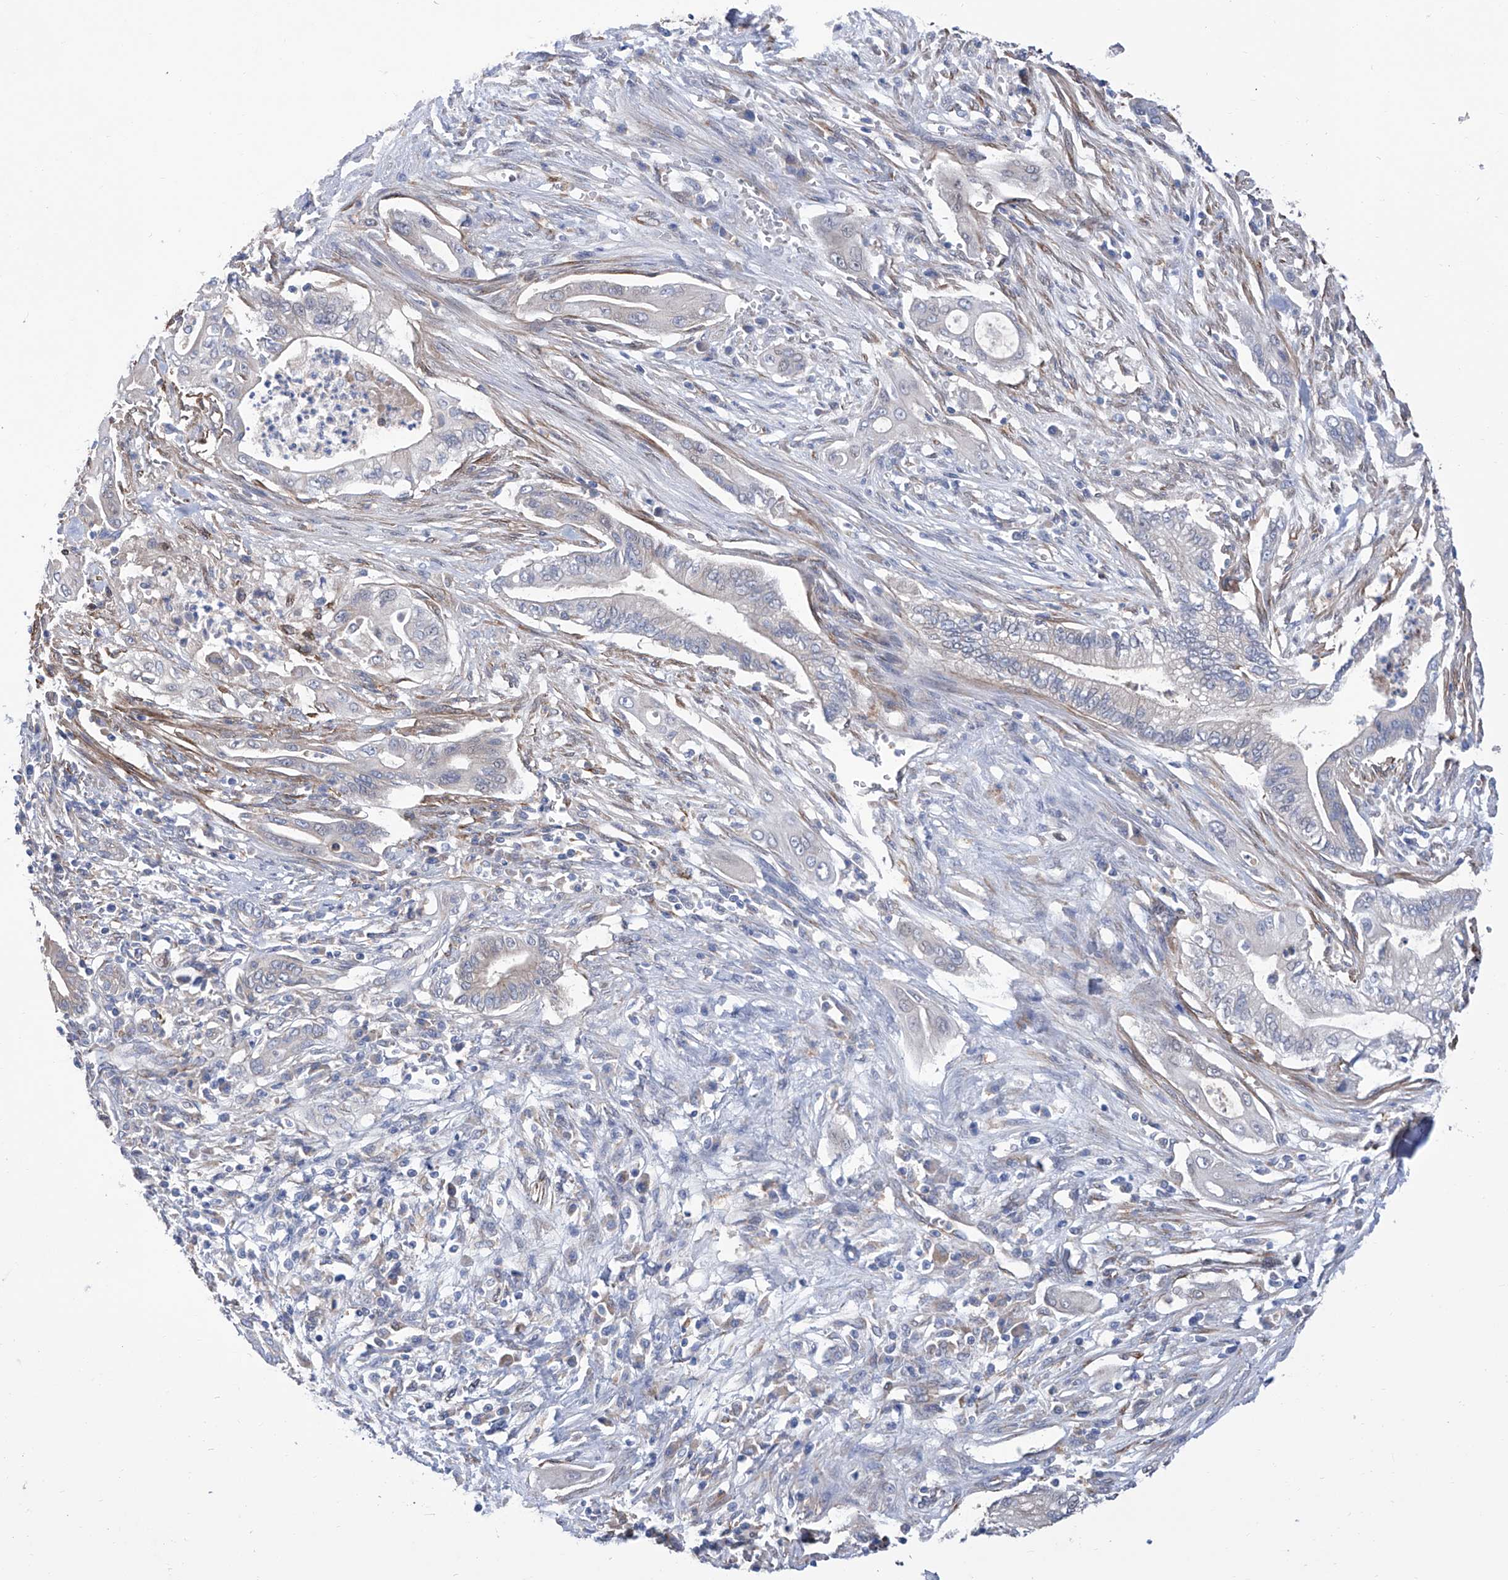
{"staining": {"intensity": "negative", "quantity": "none", "location": "none"}, "tissue": "pancreatic cancer", "cell_type": "Tumor cells", "image_type": "cancer", "snomed": [{"axis": "morphology", "description": "Adenocarcinoma, NOS"}, {"axis": "topography", "description": "Pancreas"}], "caption": "IHC histopathology image of neoplastic tissue: human pancreatic adenocarcinoma stained with DAB (3,3'-diaminobenzidine) shows no significant protein staining in tumor cells. (DAB immunohistochemistry (IHC) visualized using brightfield microscopy, high magnification).", "gene": "SMS", "patient": {"sex": "male", "age": 58}}